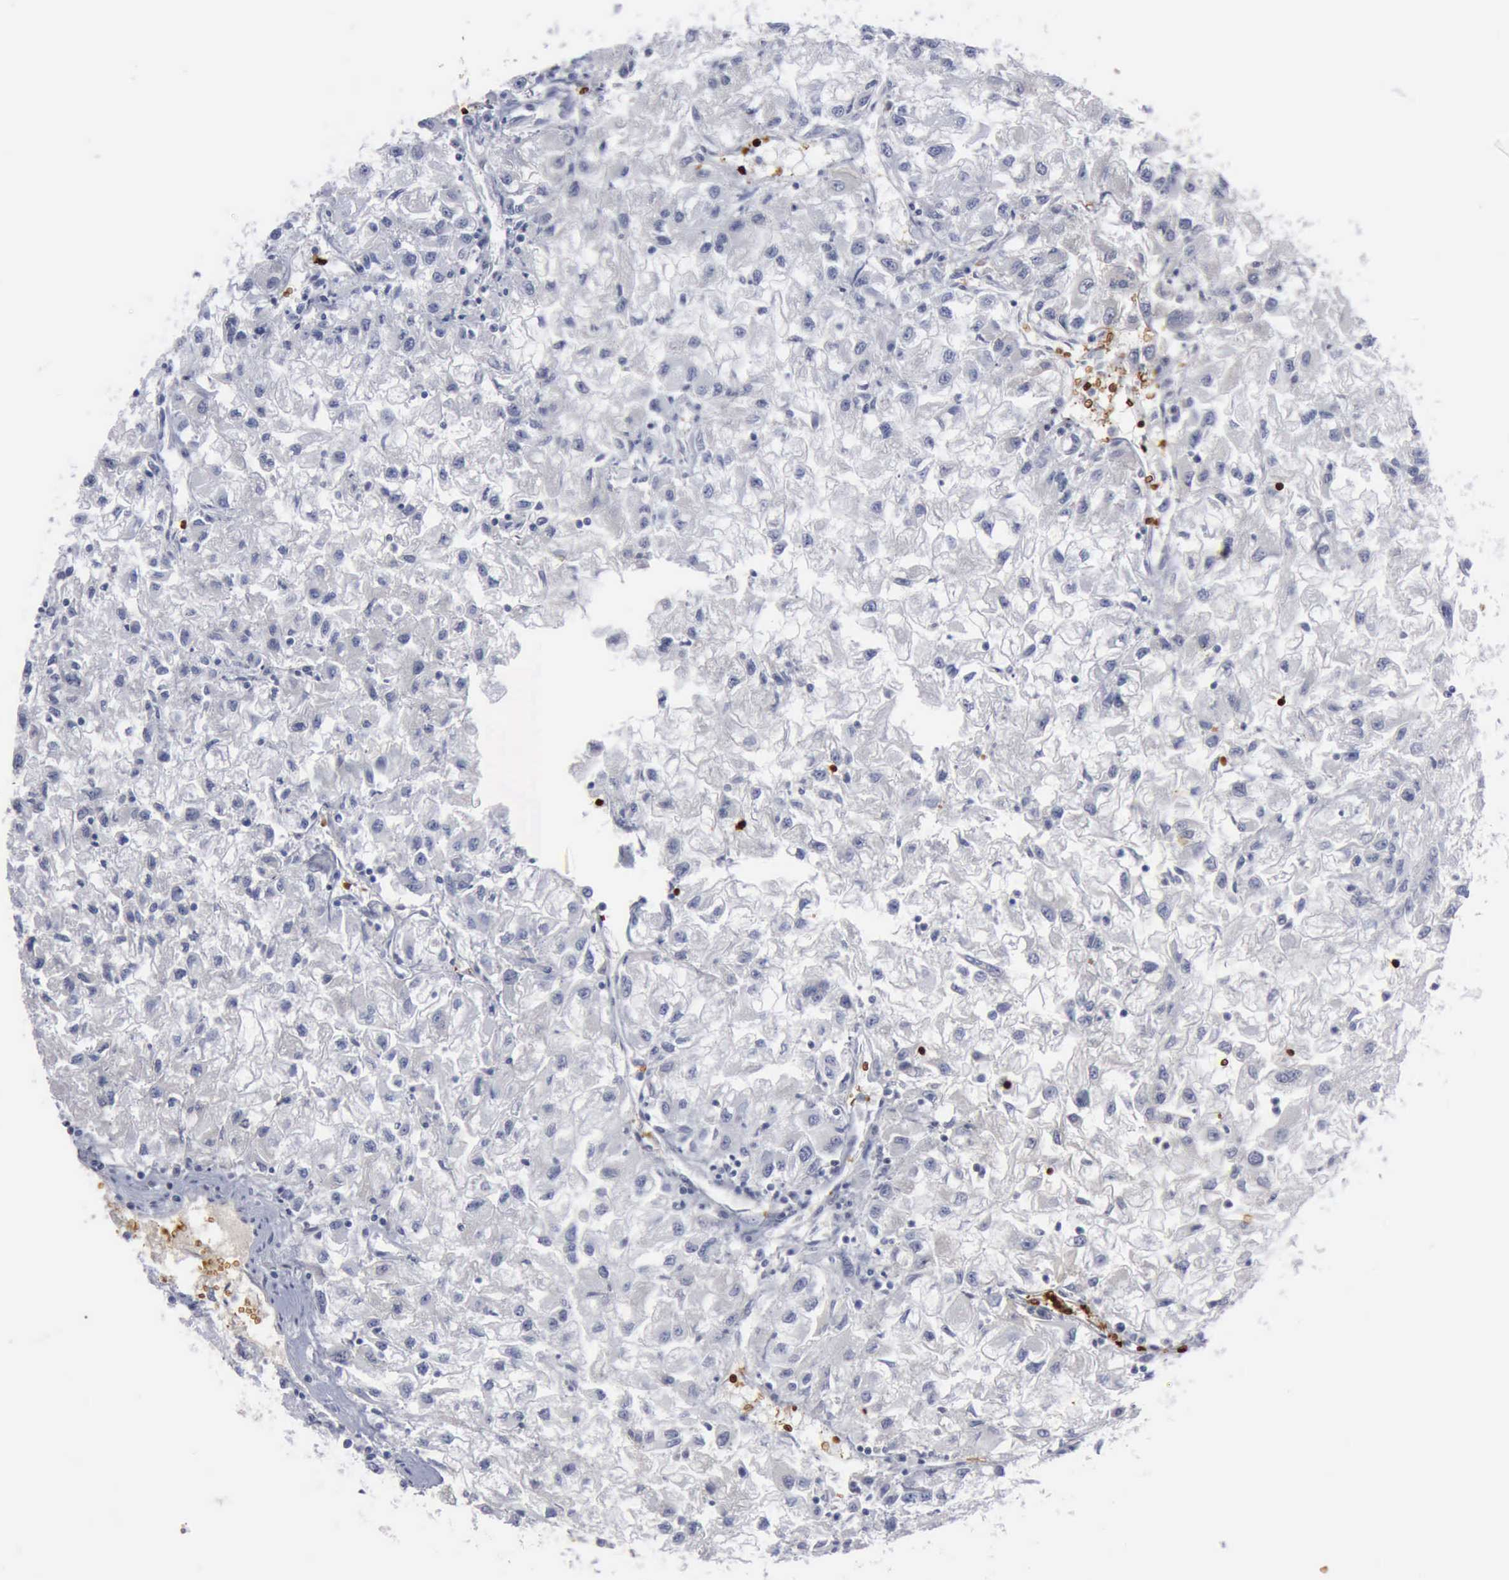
{"staining": {"intensity": "negative", "quantity": "none", "location": "none"}, "tissue": "renal cancer", "cell_type": "Tumor cells", "image_type": "cancer", "snomed": [{"axis": "morphology", "description": "Adenocarcinoma, NOS"}, {"axis": "topography", "description": "Kidney"}], "caption": "Immunohistochemistry photomicrograph of neoplastic tissue: human adenocarcinoma (renal) stained with DAB displays no significant protein expression in tumor cells.", "gene": "TGFB1", "patient": {"sex": "male", "age": 59}}